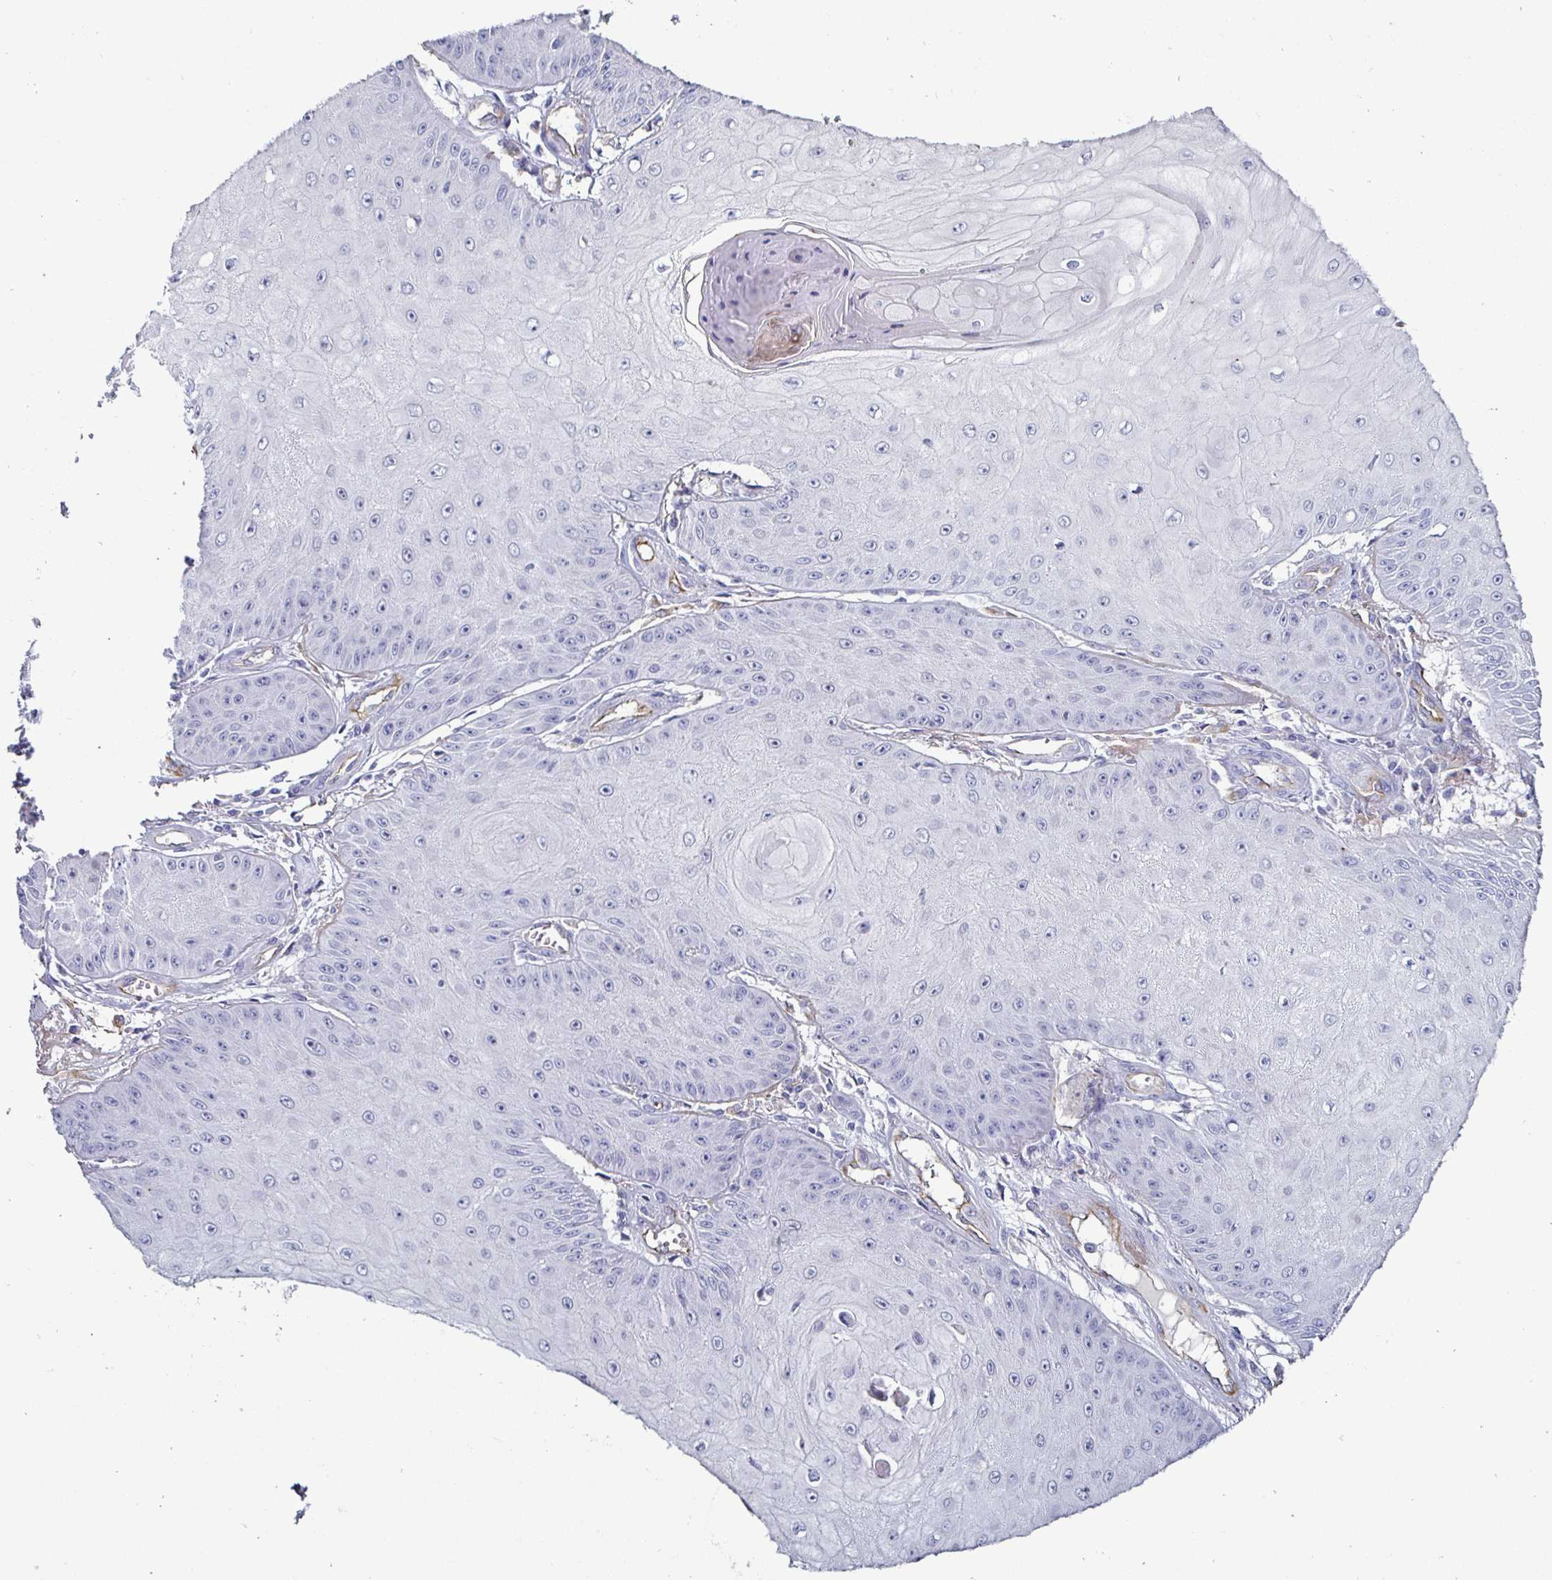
{"staining": {"intensity": "negative", "quantity": "none", "location": "none"}, "tissue": "skin cancer", "cell_type": "Tumor cells", "image_type": "cancer", "snomed": [{"axis": "morphology", "description": "Squamous cell carcinoma, NOS"}, {"axis": "topography", "description": "Skin"}], "caption": "Skin cancer was stained to show a protein in brown. There is no significant positivity in tumor cells.", "gene": "ACSBG2", "patient": {"sex": "male", "age": 70}}